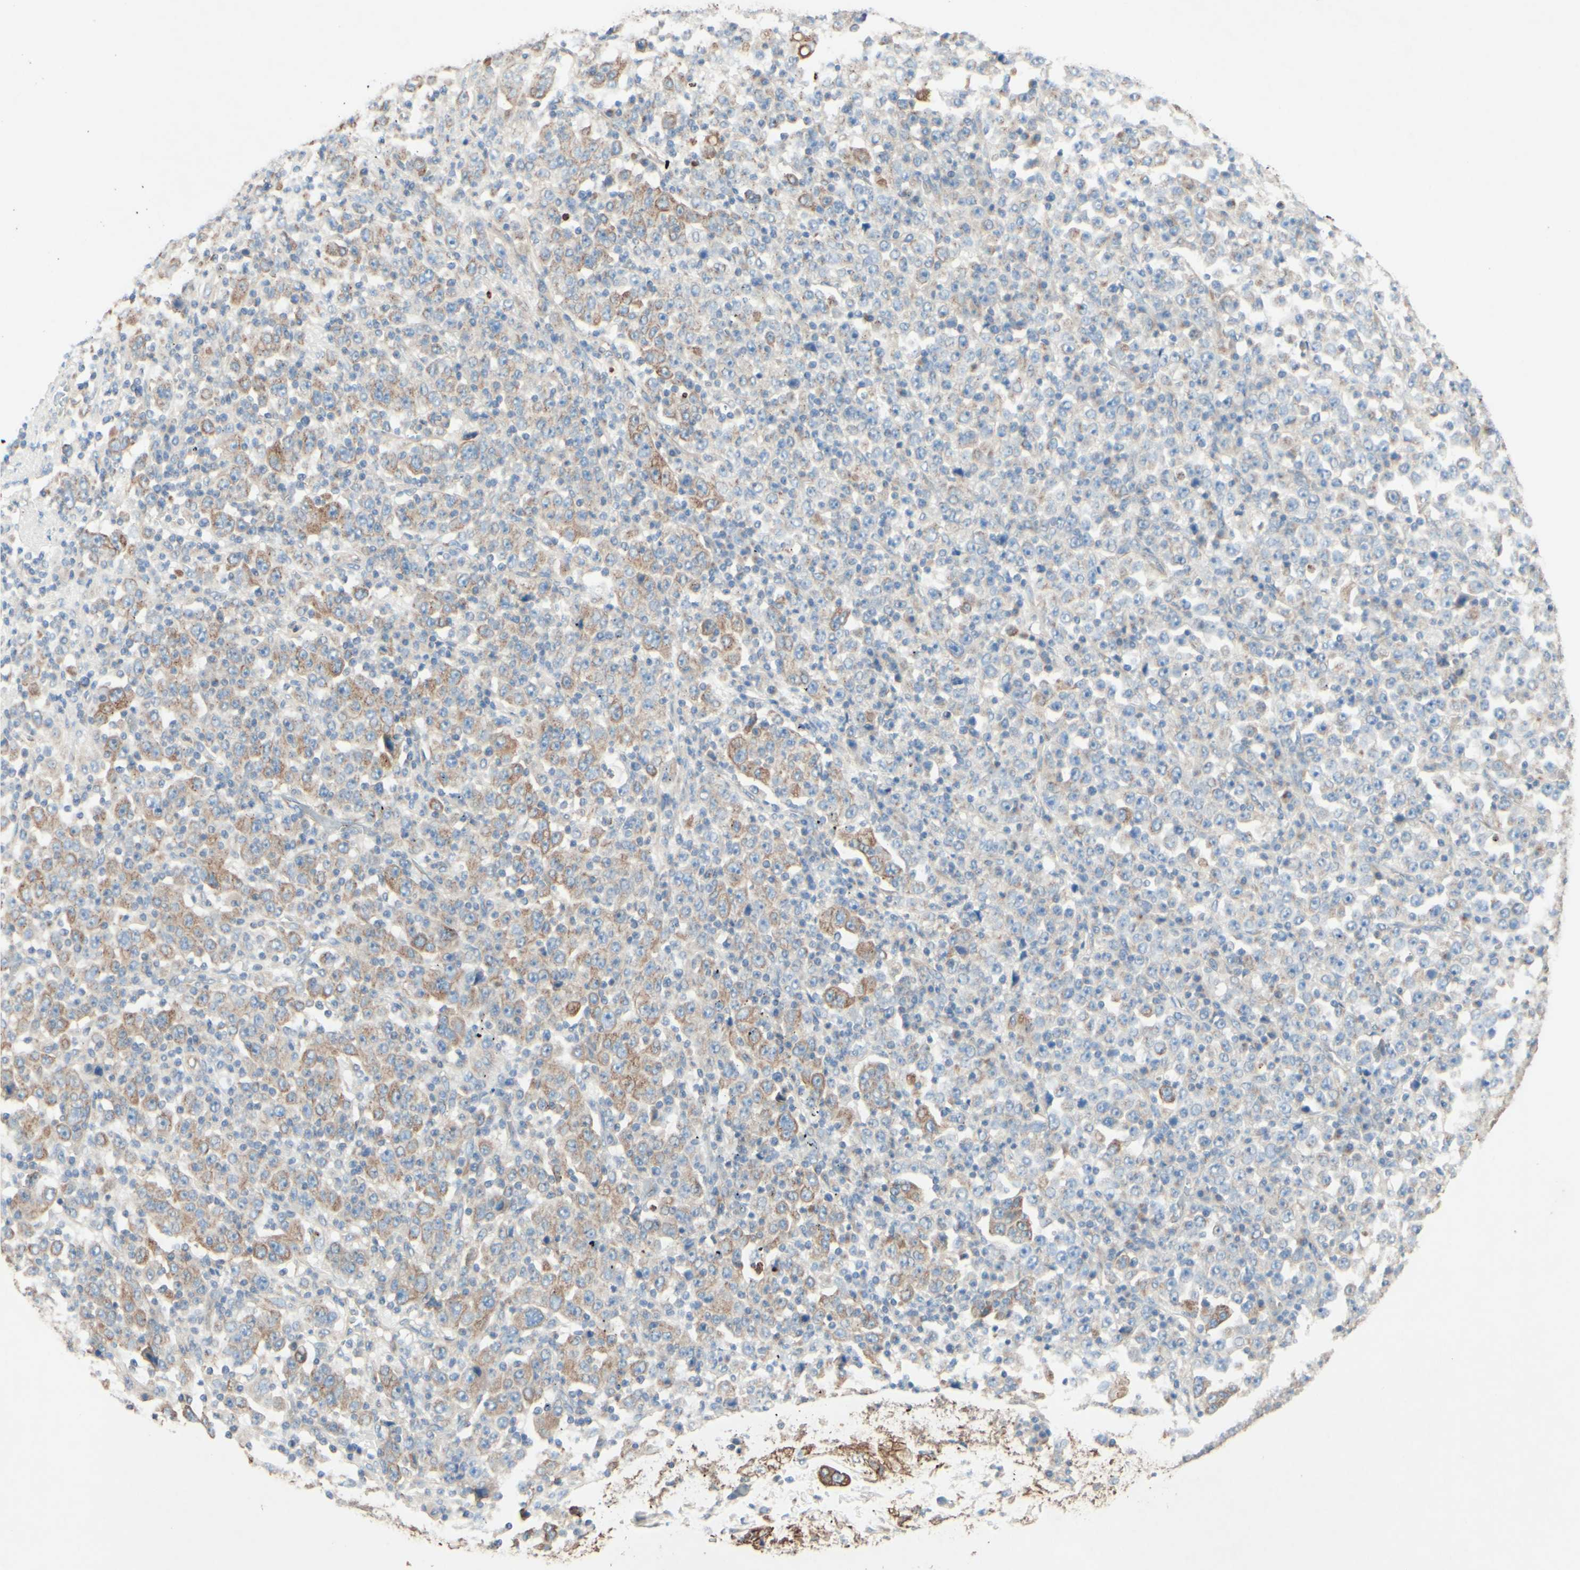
{"staining": {"intensity": "weak", "quantity": "25%-75%", "location": "cytoplasmic/membranous"}, "tissue": "stomach cancer", "cell_type": "Tumor cells", "image_type": "cancer", "snomed": [{"axis": "morphology", "description": "Normal tissue, NOS"}, {"axis": "morphology", "description": "Adenocarcinoma, NOS"}, {"axis": "topography", "description": "Stomach, upper"}, {"axis": "topography", "description": "Stomach"}], "caption": "Immunohistochemistry photomicrograph of neoplastic tissue: stomach cancer (adenocarcinoma) stained using immunohistochemistry (IHC) shows low levels of weak protein expression localized specifically in the cytoplasmic/membranous of tumor cells, appearing as a cytoplasmic/membranous brown color.", "gene": "MTM1", "patient": {"sex": "male", "age": 59}}